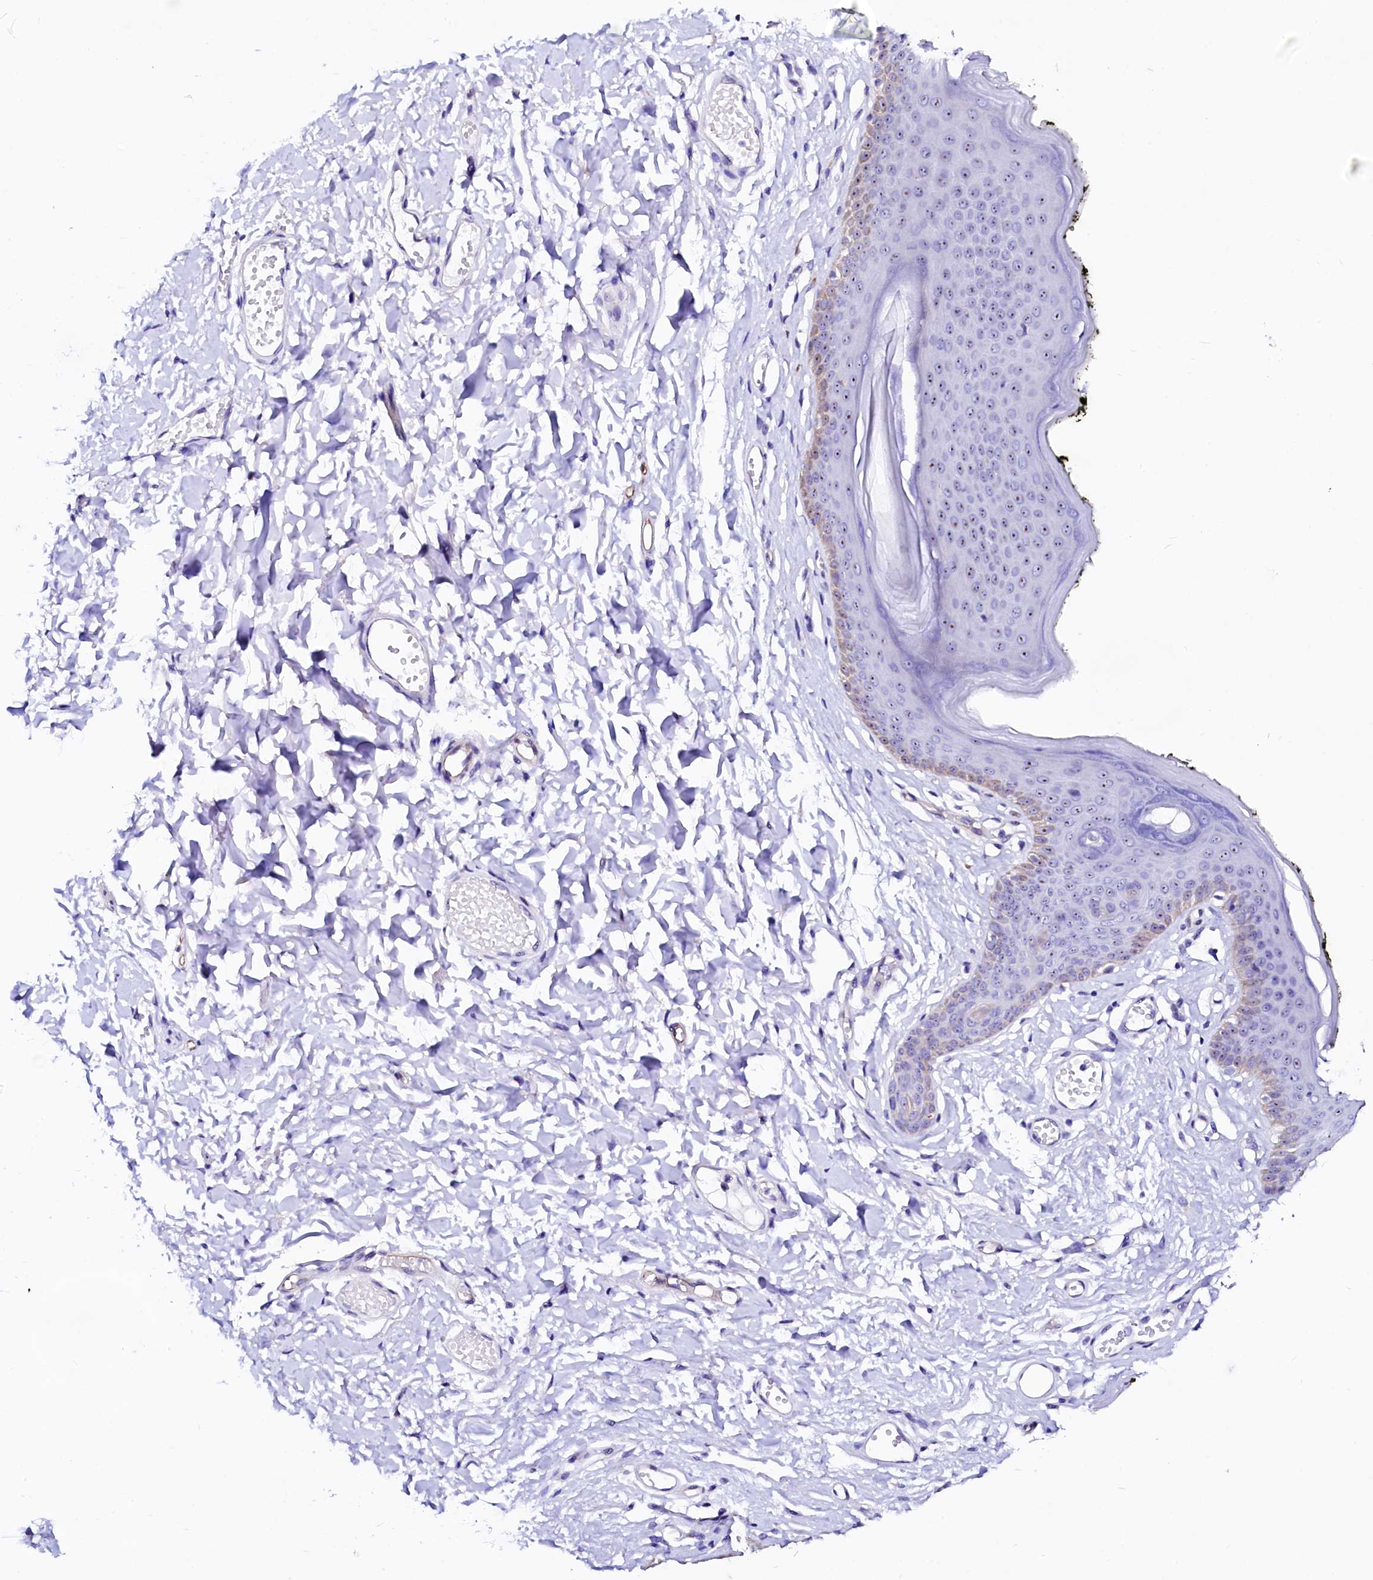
{"staining": {"intensity": "moderate", "quantity": "<25%", "location": "nuclear"}, "tissue": "skin", "cell_type": "Epidermal cells", "image_type": "normal", "snomed": [{"axis": "morphology", "description": "Normal tissue, NOS"}, {"axis": "morphology", "description": "Inflammation, NOS"}, {"axis": "topography", "description": "Vulva"}], "caption": "IHC histopathology image of benign skin stained for a protein (brown), which exhibits low levels of moderate nuclear expression in approximately <25% of epidermal cells.", "gene": "SFR1", "patient": {"sex": "female", "age": 84}}